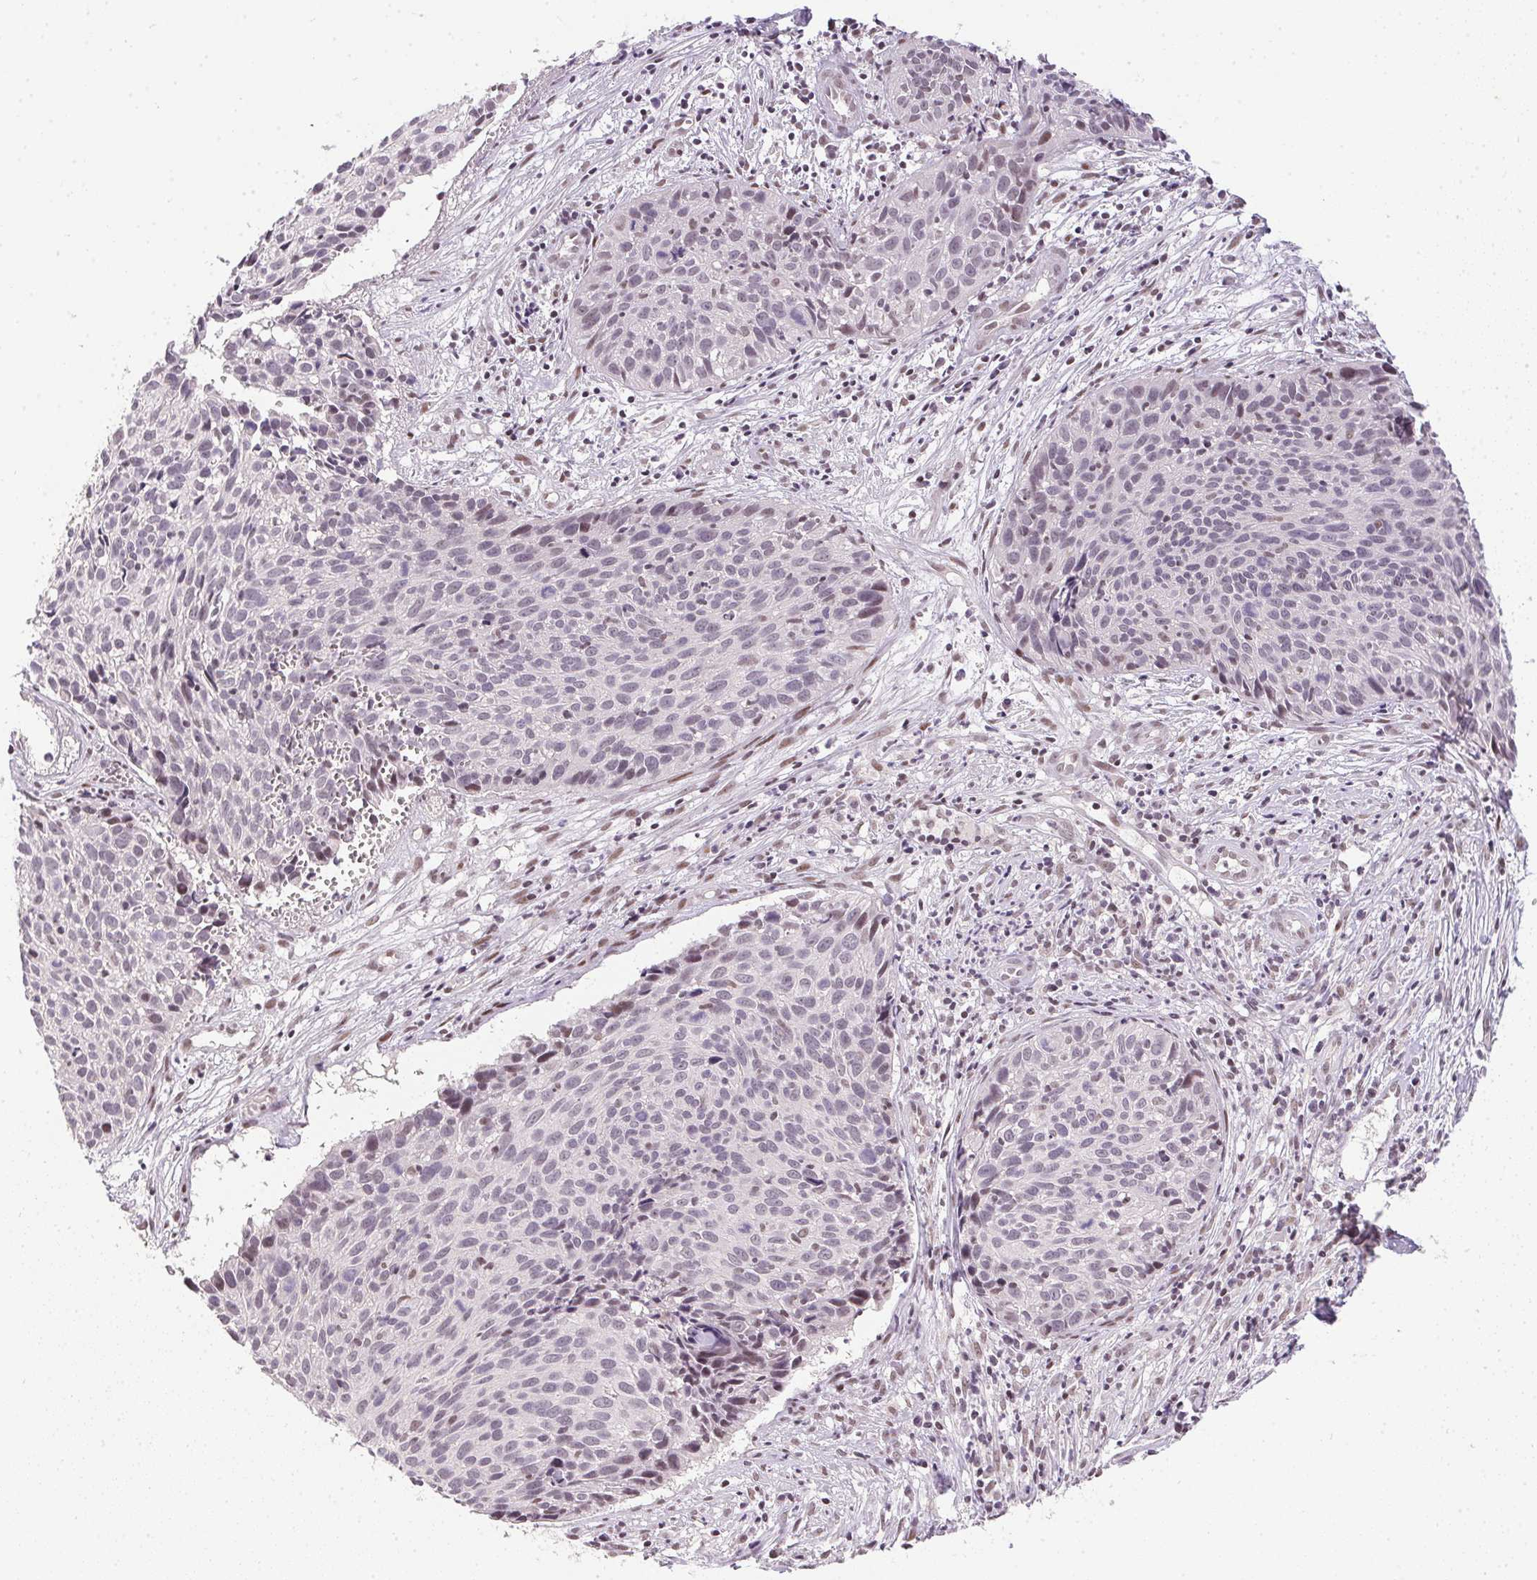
{"staining": {"intensity": "negative", "quantity": "none", "location": "none"}, "tissue": "cervical cancer", "cell_type": "Tumor cells", "image_type": "cancer", "snomed": [{"axis": "morphology", "description": "Squamous cell carcinoma, NOS"}, {"axis": "topography", "description": "Cervix"}], "caption": "Cervical squamous cell carcinoma was stained to show a protein in brown. There is no significant positivity in tumor cells.", "gene": "KDM4D", "patient": {"sex": "female", "age": 30}}